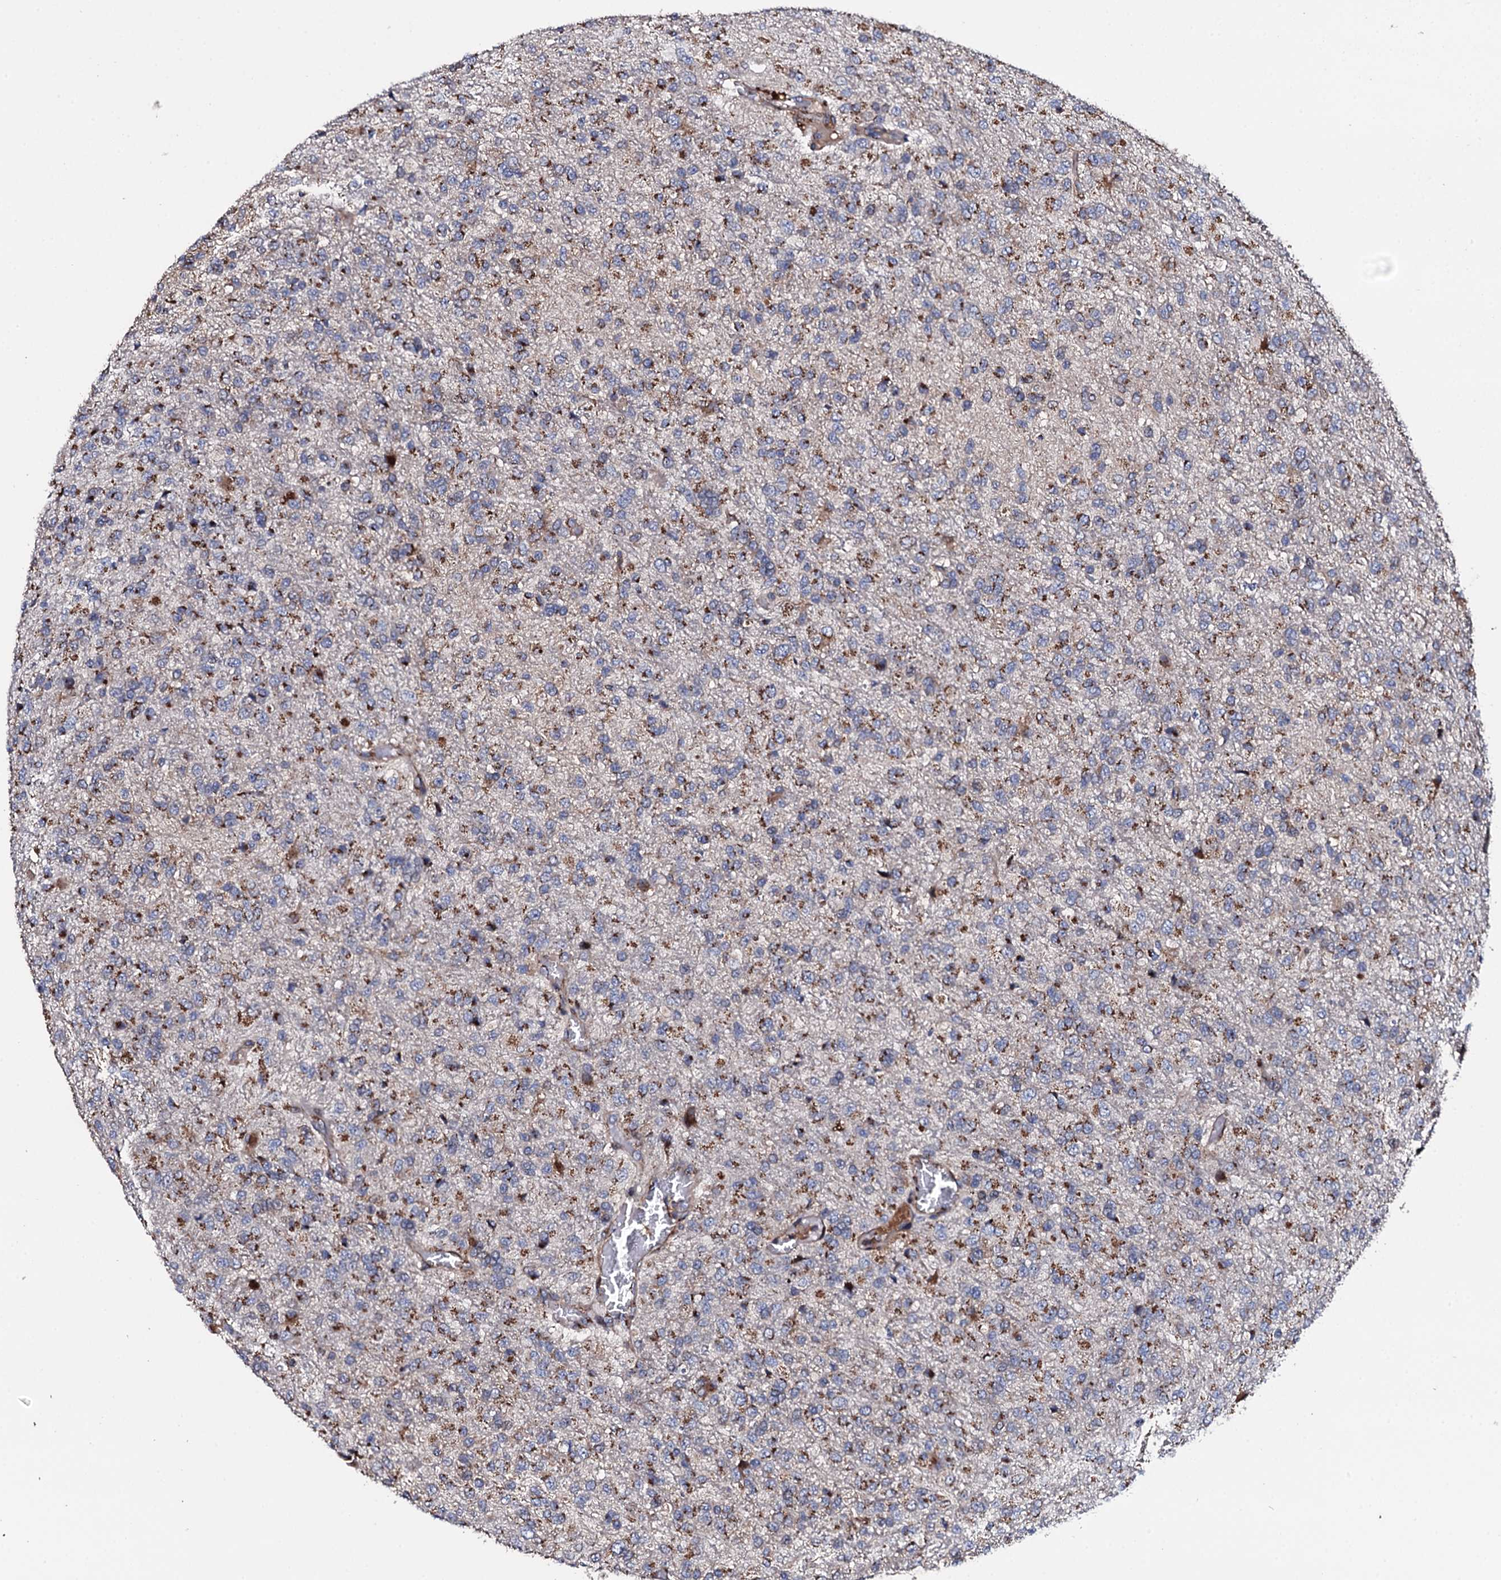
{"staining": {"intensity": "moderate", "quantity": "25%-75%", "location": "cytoplasmic/membranous"}, "tissue": "glioma", "cell_type": "Tumor cells", "image_type": "cancer", "snomed": [{"axis": "morphology", "description": "Glioma, malignant, High grade"}, {"axis": "topography", "description": "Brain"}], "caption": "An immunohistochemistry photomicrograph of tumor tissue is shown. Protein staining in brown labels moderate cytoplasmic/membranous positivity in glioma within tumor cells.", "gene": "PLET1", "patient": {"sex": "female", "age": 74}}